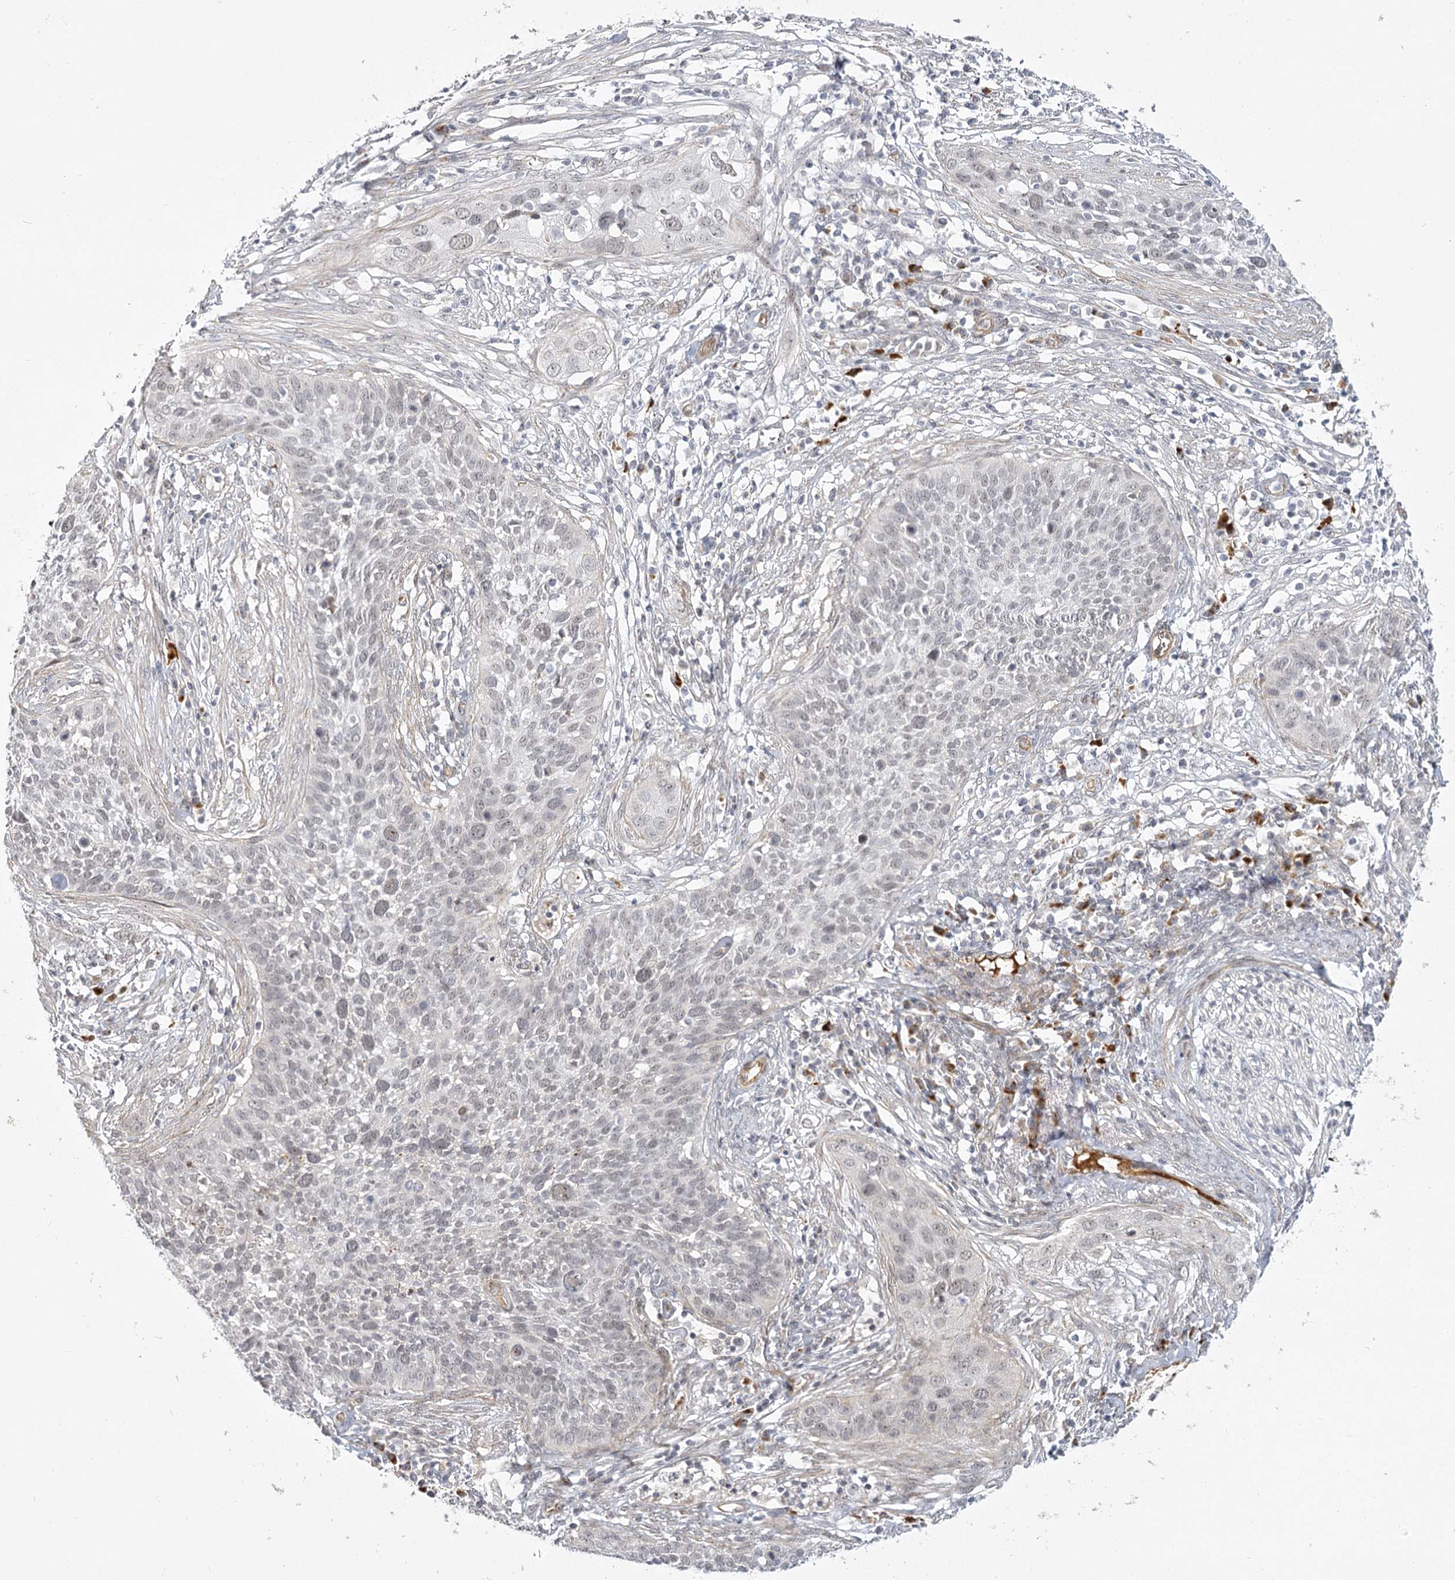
{"staining": {"intensity": "weak", "quantity": "25%-75%", "location": "nuclear"}, "tissue": "cervical cancer", "cell_type": "Tumor cells", "image_type": "cancer", "snomed": [{"axis": "morphology", "description": "Squamous cell carcinoma, NOS"}, {"axis": "topography", "description": "Cervix"}], "caption": "The photomicrograph exhibits staining of squamous cell carcinoma (cervical), revealing weak nuclear protein staining (brown color) within tumor cells.", "gene": "EXOSC7", "patient": {"sex": "female", "age": 34}}